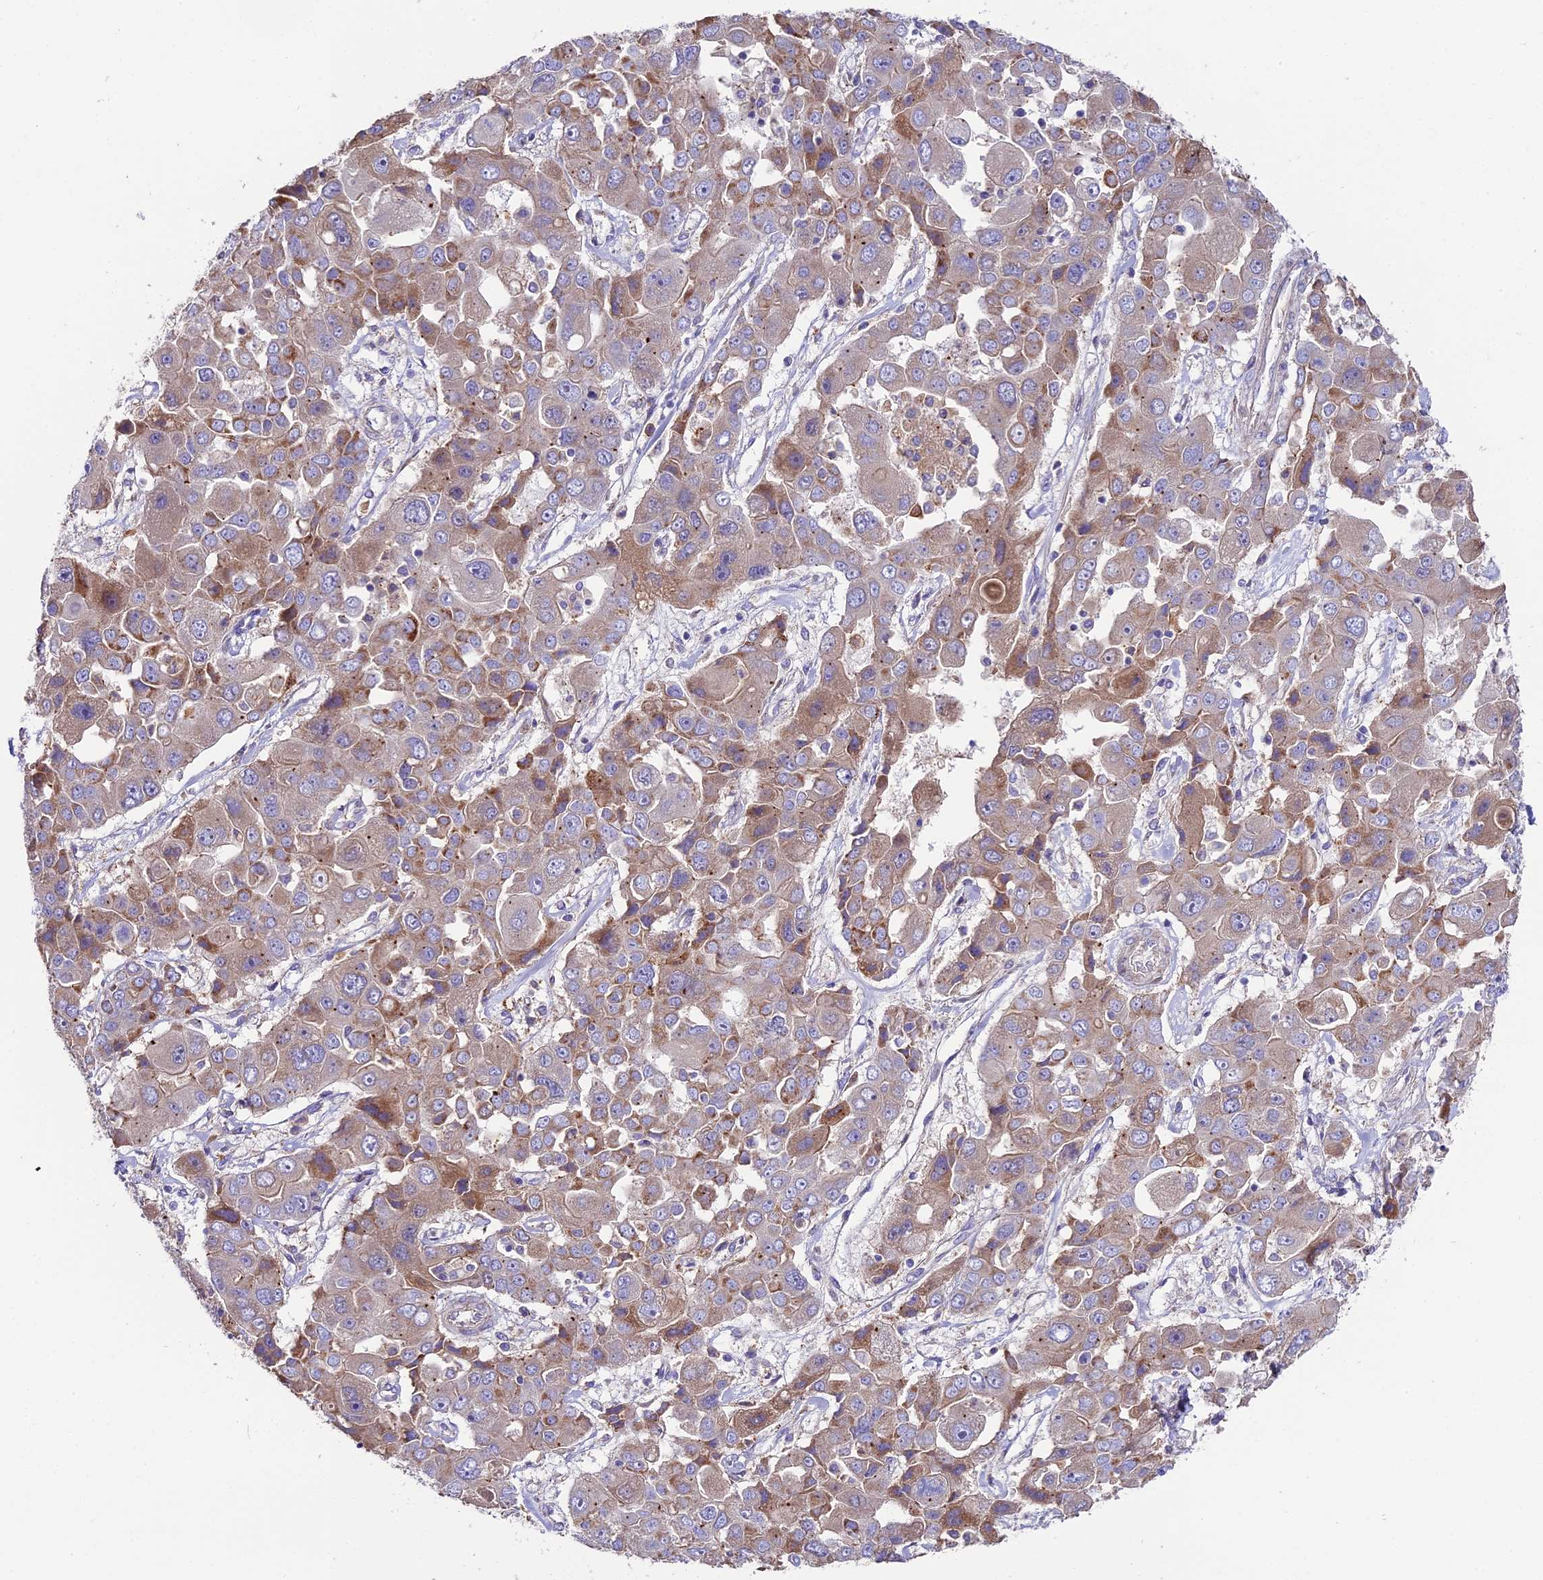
{"staining": {"intensity": "moderate", "quantity": "<25%", "location": "cytoplasmic/membranous"}, "tissue": "liver cancer", "cell_type": "Tumor cells", "image_type": "cancer", "snomed": [{"axis": "morphology", "description": "Cholangiocarcinoma"}, {"axis": "topography", "description": "Liver"}], "caption": "Protein expression analysis of liver cancer shows moderate cytoplasmic/membranous expression in approximately <25% of tumor cells.", "gene": "PIGU", "patient": {"sex": "male", "age": 67}}